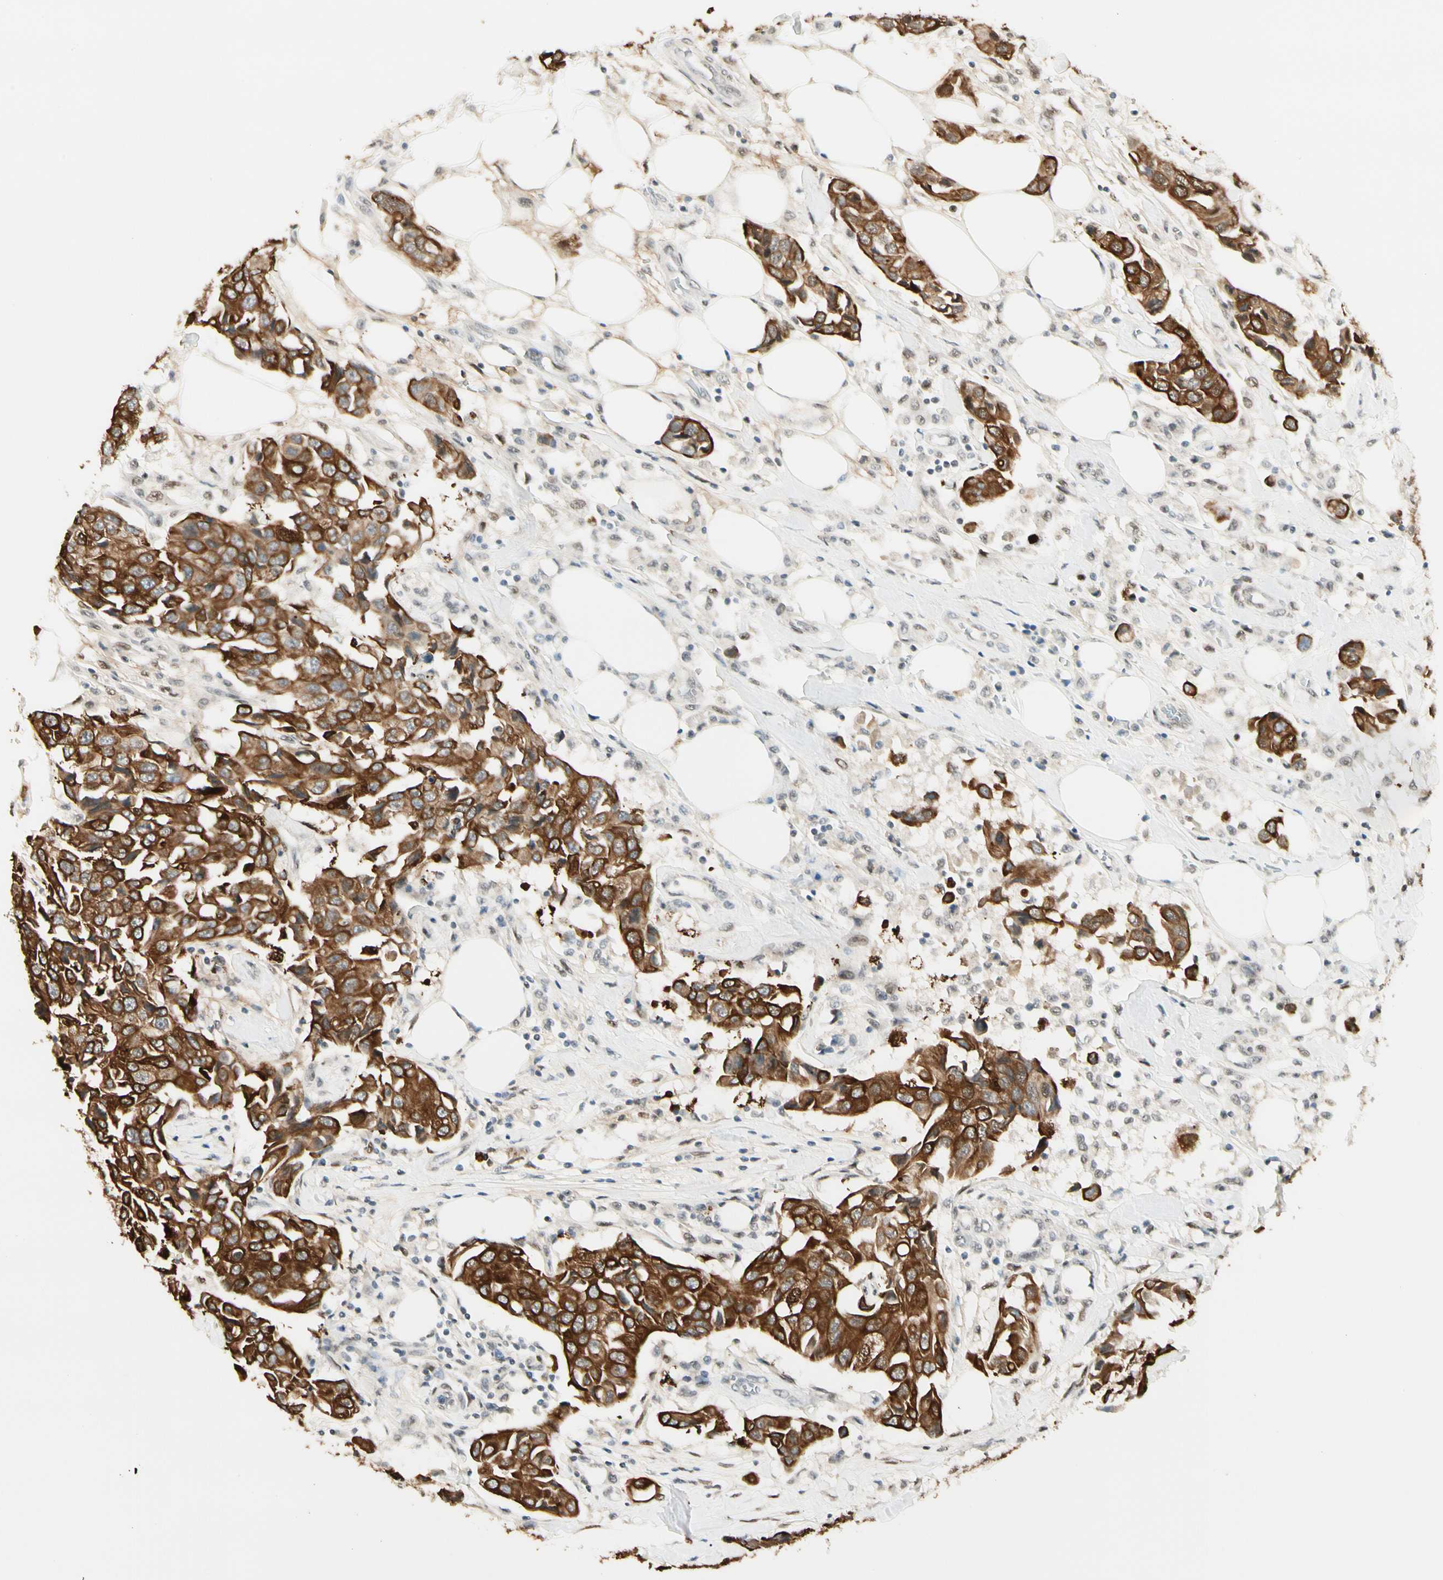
{"staining": {"intensity": "strong", "quantity": ">75%", "location": "cytoplasmic/membranous"}, "tissue": "breast cancer", "cell_type": "Tumor cells", "image_type": "cancer", "snomed": [{"axis": "morphology", "description": "Duct carcinoma"}, {"axis": "topography", "description": "Breast"}], "caption": "IHC of breast cancer displays high levels of strong cytoplasmic/membranous staining in about >75% of tumor cells. The protein is shown in brown color, while the nuclei are stained blue.", "gene": "ATXN1", "patient": {"sex": "female", "age": 80}}